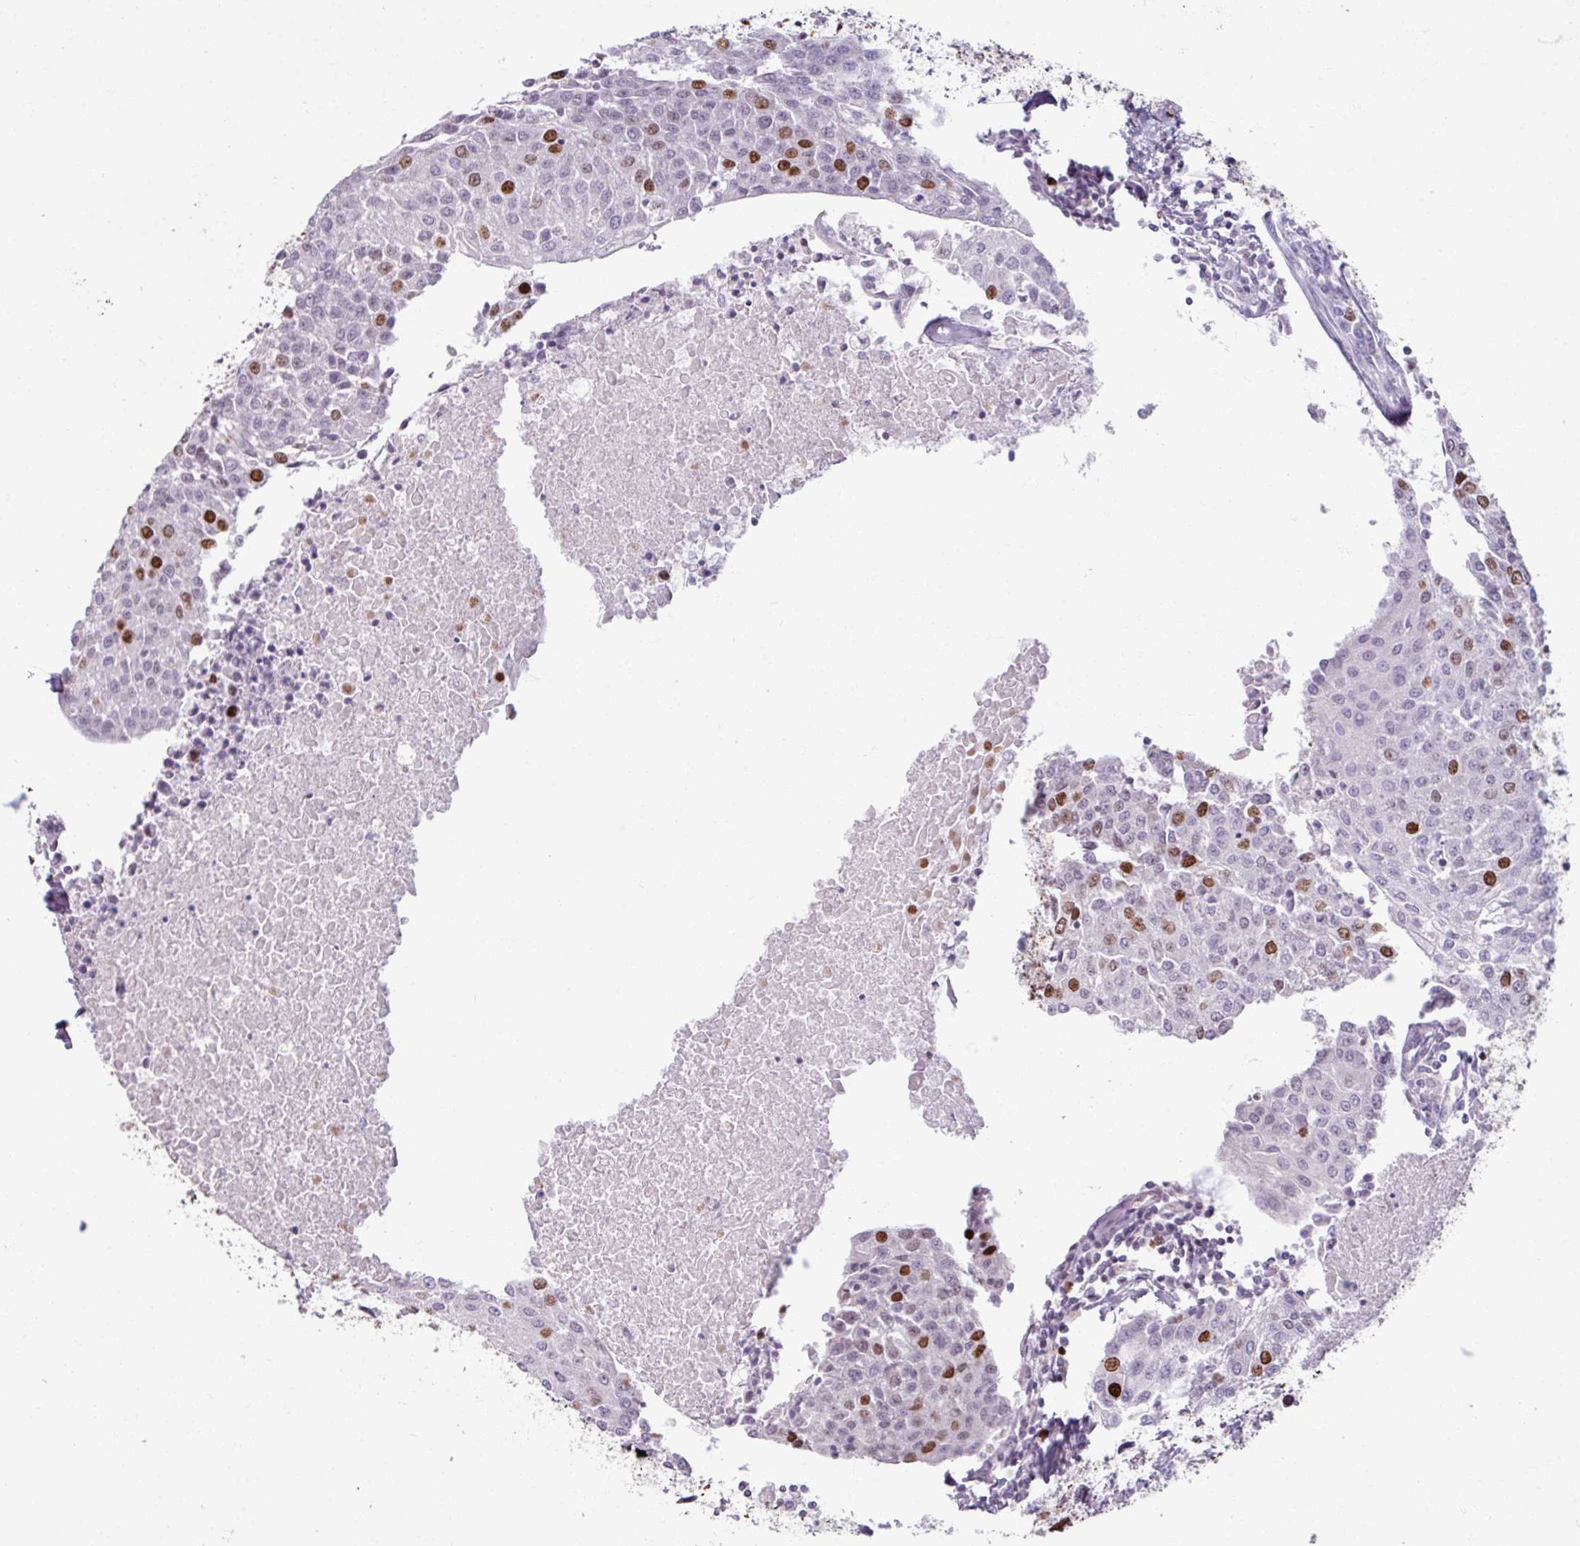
{"staining": {"intensity": "strong", "quantity": "<25%", "location": "nuclear"}, "tissue": "urothelial cancer", "cell_type": "Tumor cells", "image_type": "cancer", "snomed": [{"axis": "morphology", "description": "Urothelial carcinoma, High grade"}, {"axis": "topography", "description": "Urinary bladder"}], "caption": "Brown immunohistochemical staining in human high-grade urothelial carcinoma exhibits strong nuclear expression in approximately <25% of tumor cells.", "gene": "ATAD2", "patient": {"sex": "female", "age": 85}}